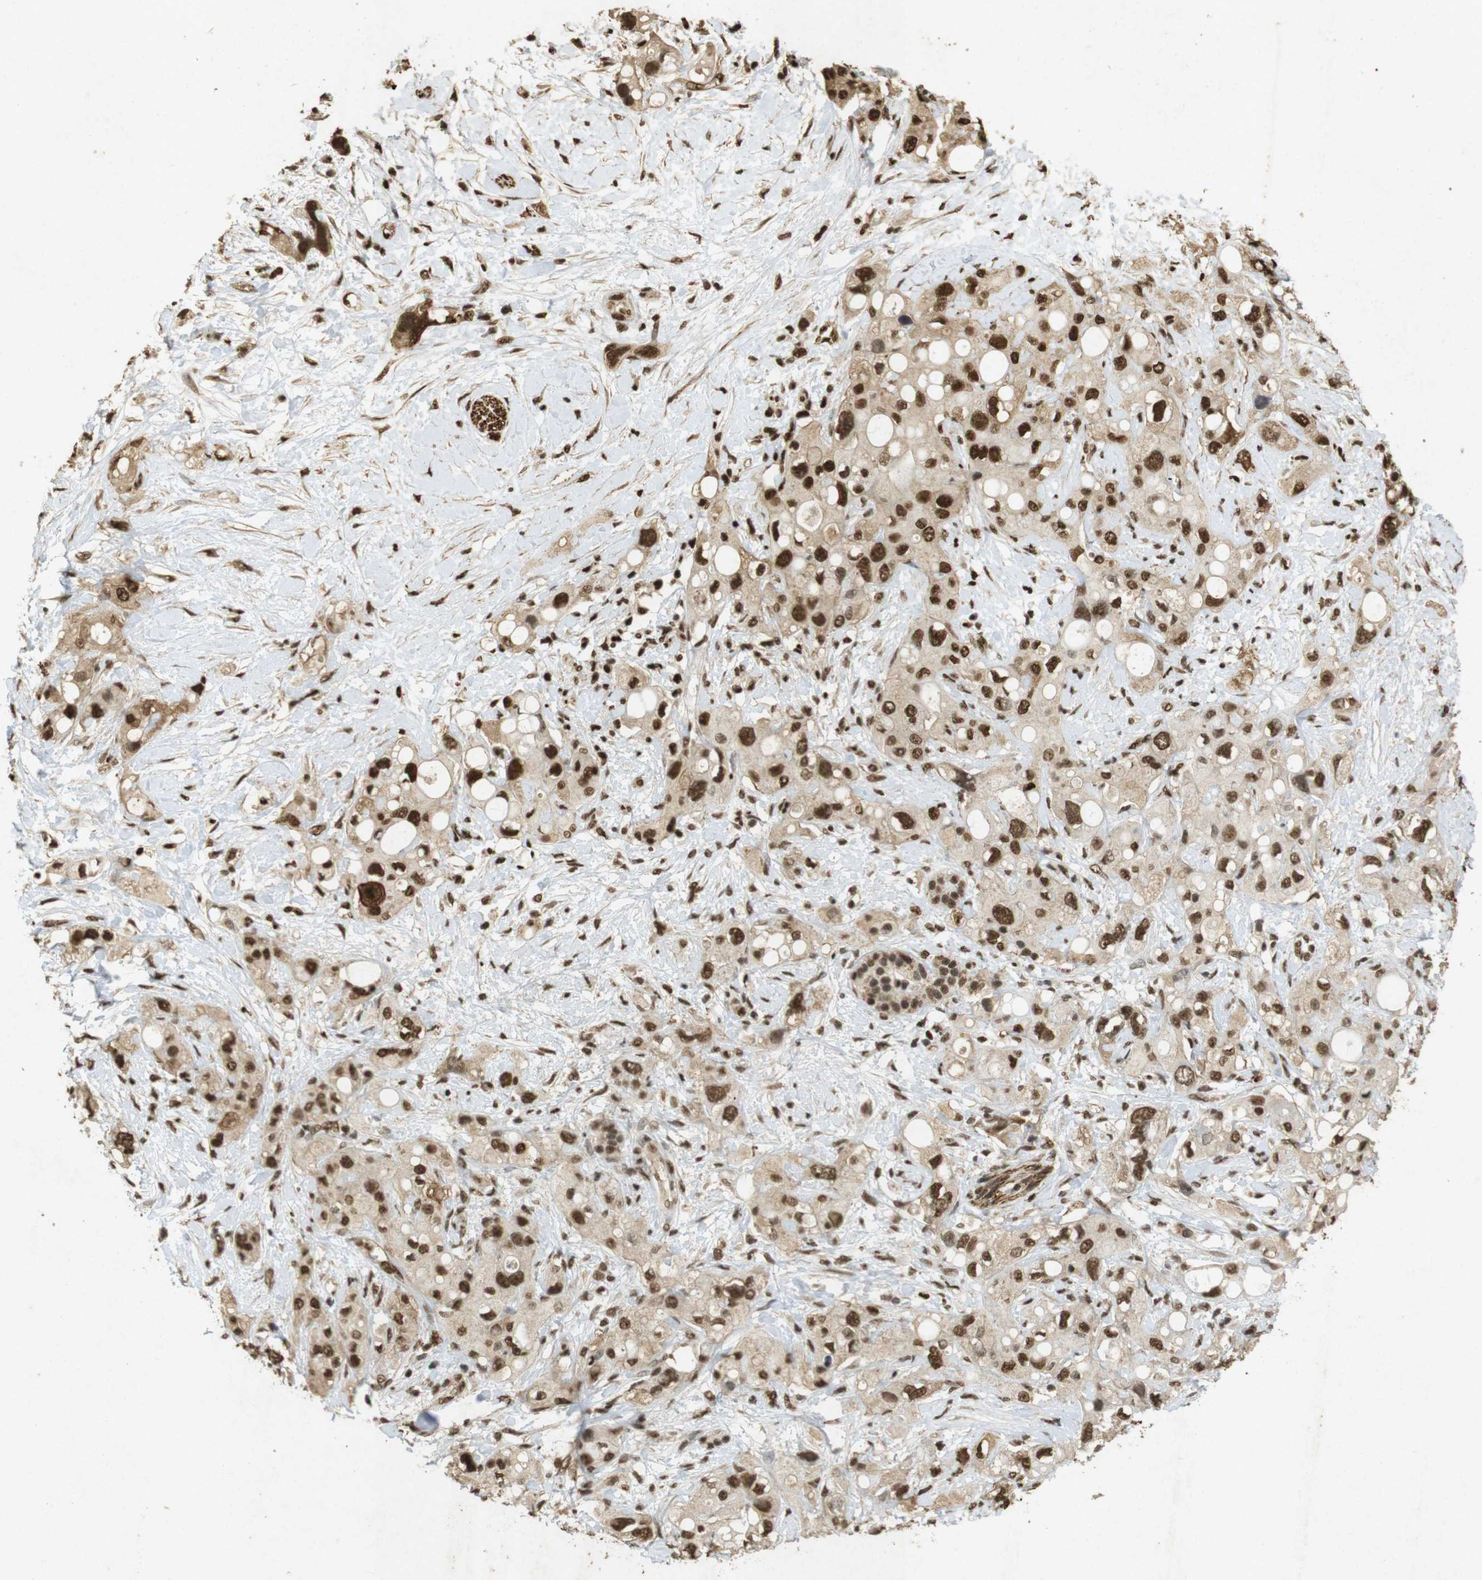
{"staining": {"intensity": "strong", "quantity": ">75%", "location": "cytoplasmic/membranous,nuclear"}, "tissue": "pancreatic cancer", "cell_type": "Tumor cells", "image_type": "cancer", "snomed": [{"axis": "morphology", "description": "Adenocarcinoma, NOS"}, {"axis": "topography", "description": "Pancreas"}], "caption": "Protein staining demonstrates strong cytoplasmic/membranous and nuclear positivity in about >75% of tumor cells in adenocarcinoma (pancreatic). (Stains: DAB in brown, nuclei in blue, Microscopy: brightfield microscopy at high magnification).", "gene": "GATA4", "patient": {"sex": "female", "age": 56}}